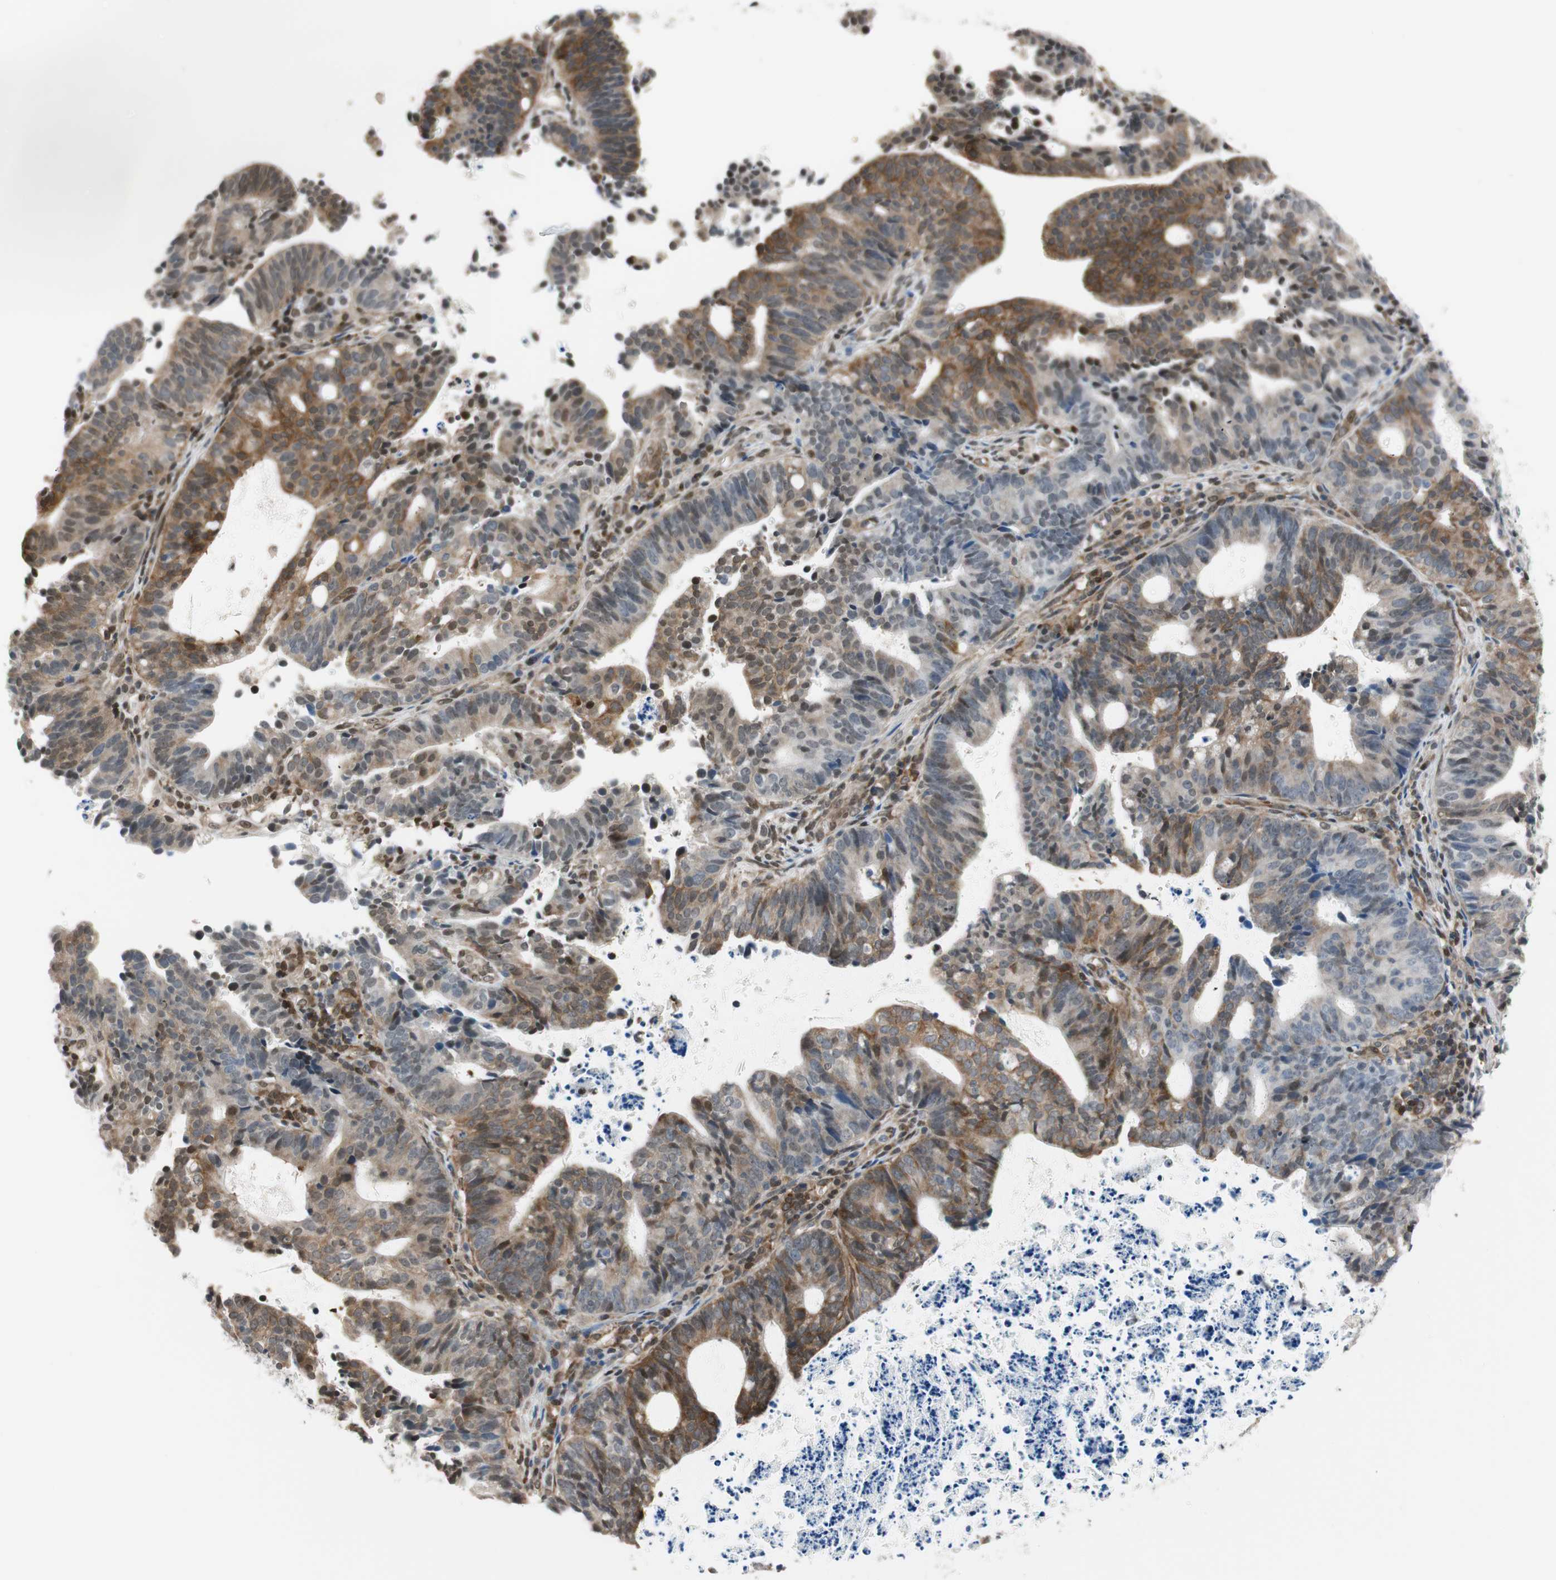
{"staining": {"intensity": "moderate", "quantity": "25%-75%", "location": "cytoplasmic/membranous"}, "tissue": "endometrial cancer", "cell_type": "Tumor cells", "image_type": "cancer", "snomed": [{"axis": "morphology", "description": "Adenocarcinoma, NOS"}, {"axis": "topography", "description": "Uterus"}], "caption": "Immunohistochemistry (IHC) (DAB) staining of endometrial cancer displays moderate cytoplasmic/membranous protein expression in about 25%-75% of tumor cells. The staining was performed using DAB to visualize the protein expression in brown, while the nuclei were stained in blue with hematoxylin (Magnification: 20x).", "gene": "ZNF512B", "patient": {"sex": "female", "age": 83}}